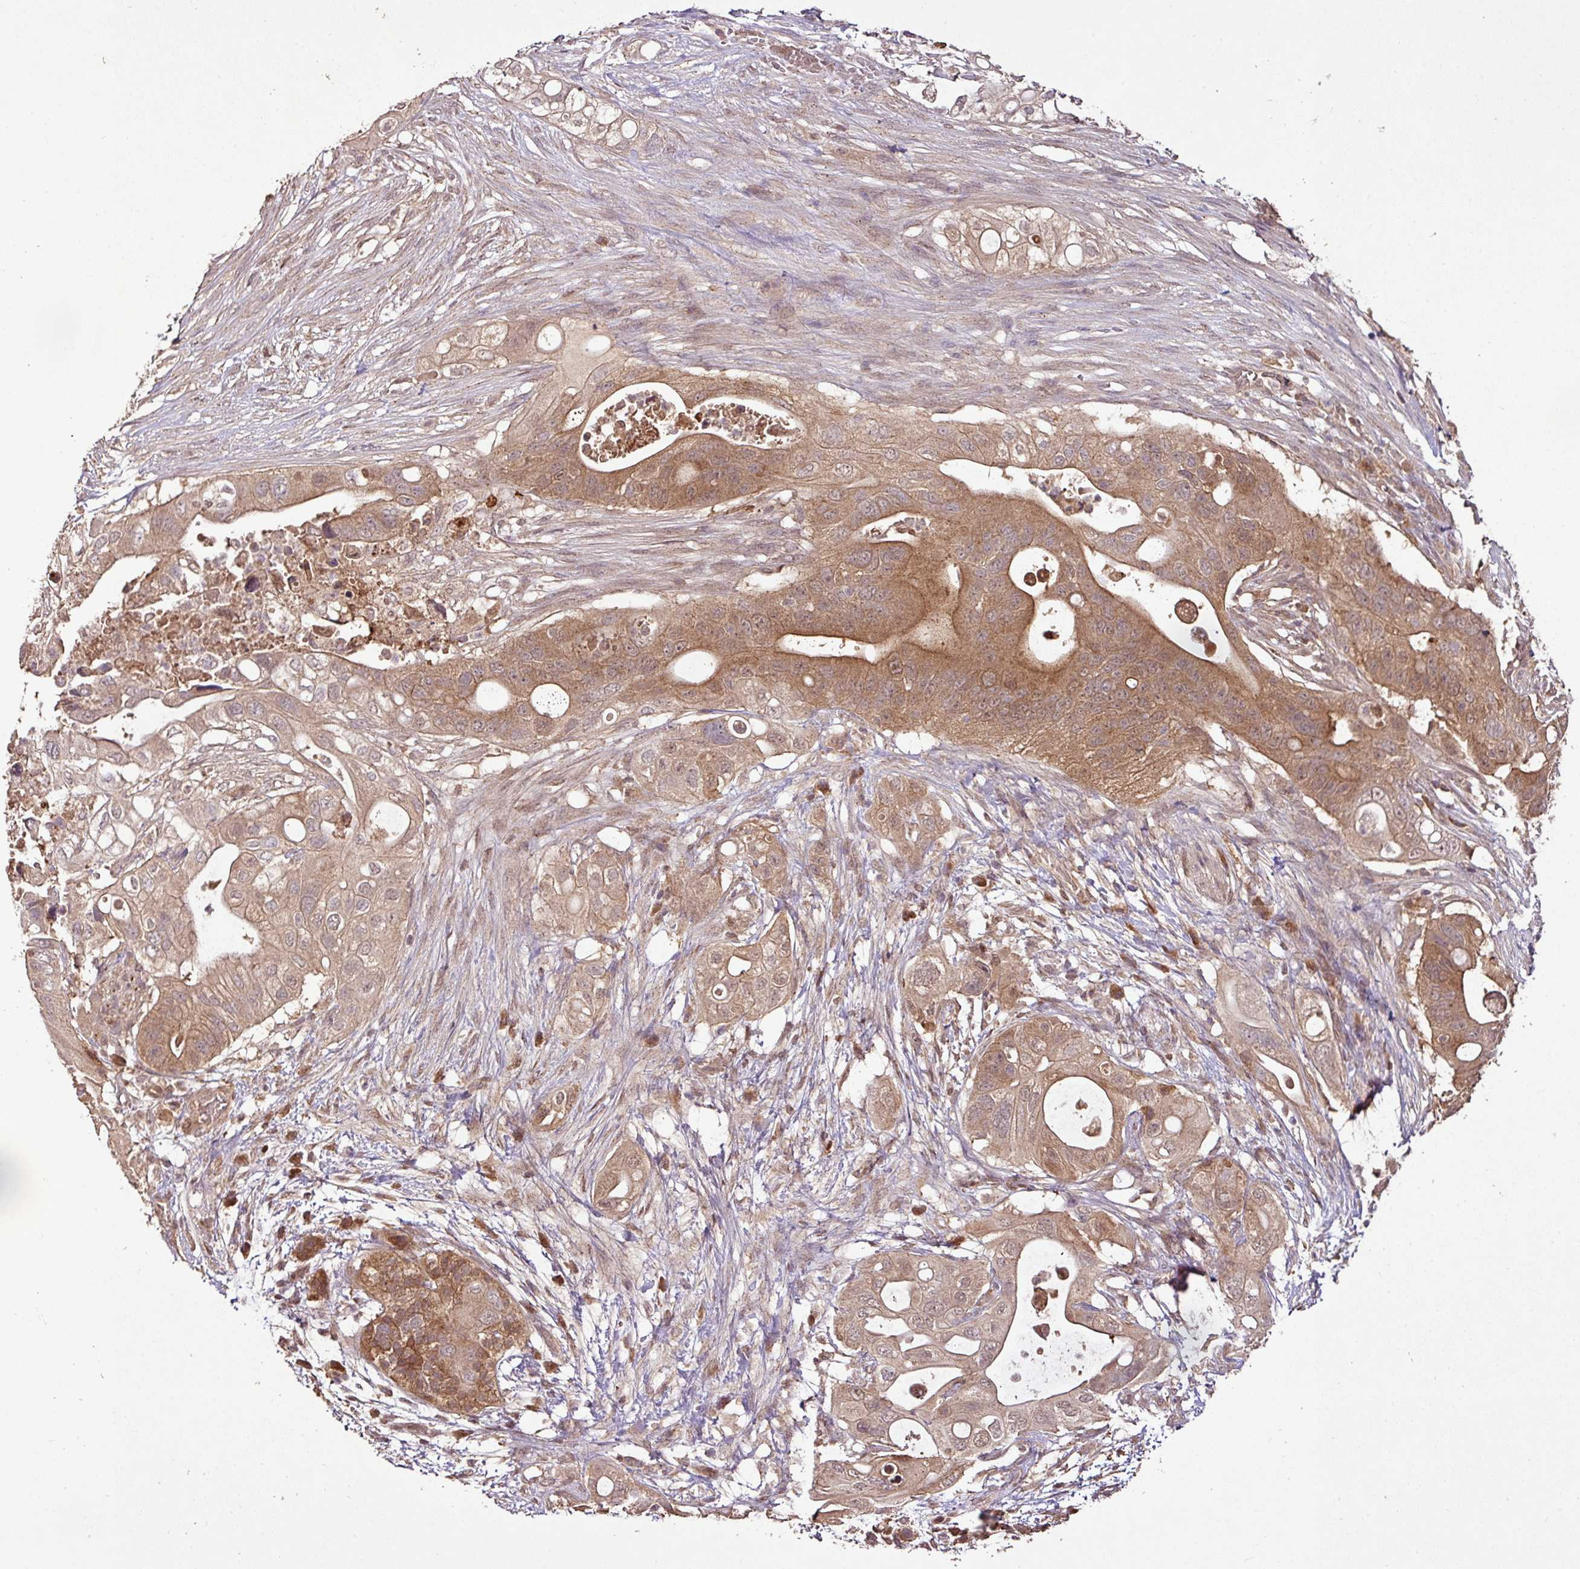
{"staining": {"intensity": "moderate", "quantity": ">75%", "location": "cytoplasmic/membranous,nuclear"}, "tissue": "pancreatic cancer", "cell_type": "Tumor cells", "image_type": "cancer", "snomed": [{"axis": "morphology", "description": "Adenocarcinoma, NOS"}, {"axis": "topography", "description": "Pancreas"}], "caption": "The immunohistochemical stain labels moderate cytoplasmic/membranous and nuclear staining in tumor cells of pancreatic cancer (adenocarcinoma) tissue.", "gene": "FAIM", "patient": {"sex": "female", "age": 72}}